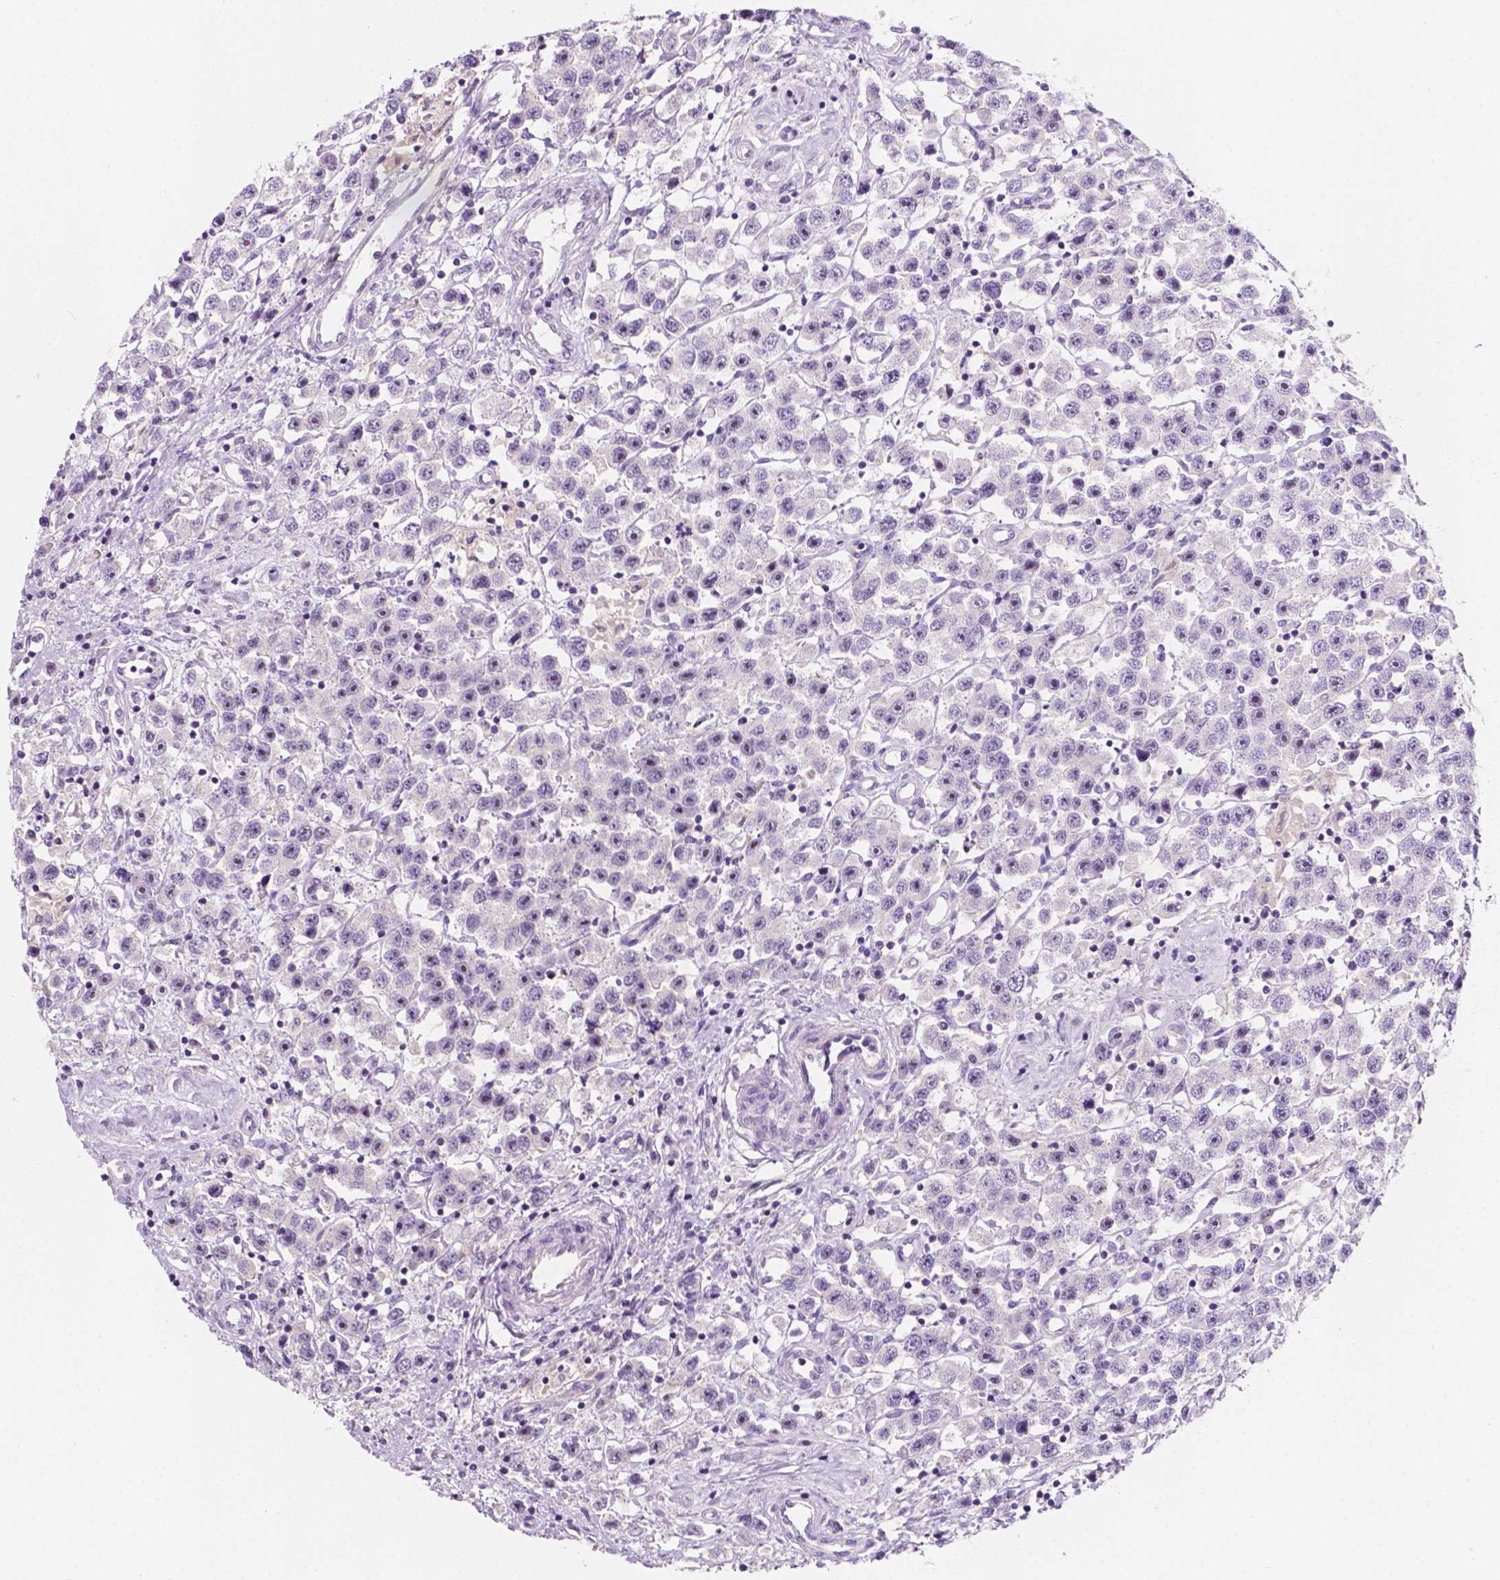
{"staining": {"intensity": "negative", "quantity": "none", "location": "none"}, "tissue": "testis cancer", "cell_type": "Tumor cells", "image_type": "cancer", "snomed": [{"axis": "morphology", "description": "Seminoma, NOS"}, {"axis": "topography", "description": "Testis"}], "caption": "IHC photomicrograph of testis cancer stained for a protein (brown), which reveals no staining in tumor cells.", "gene": "SIRT2", "patient": {"sex": "male", "age": 45}}